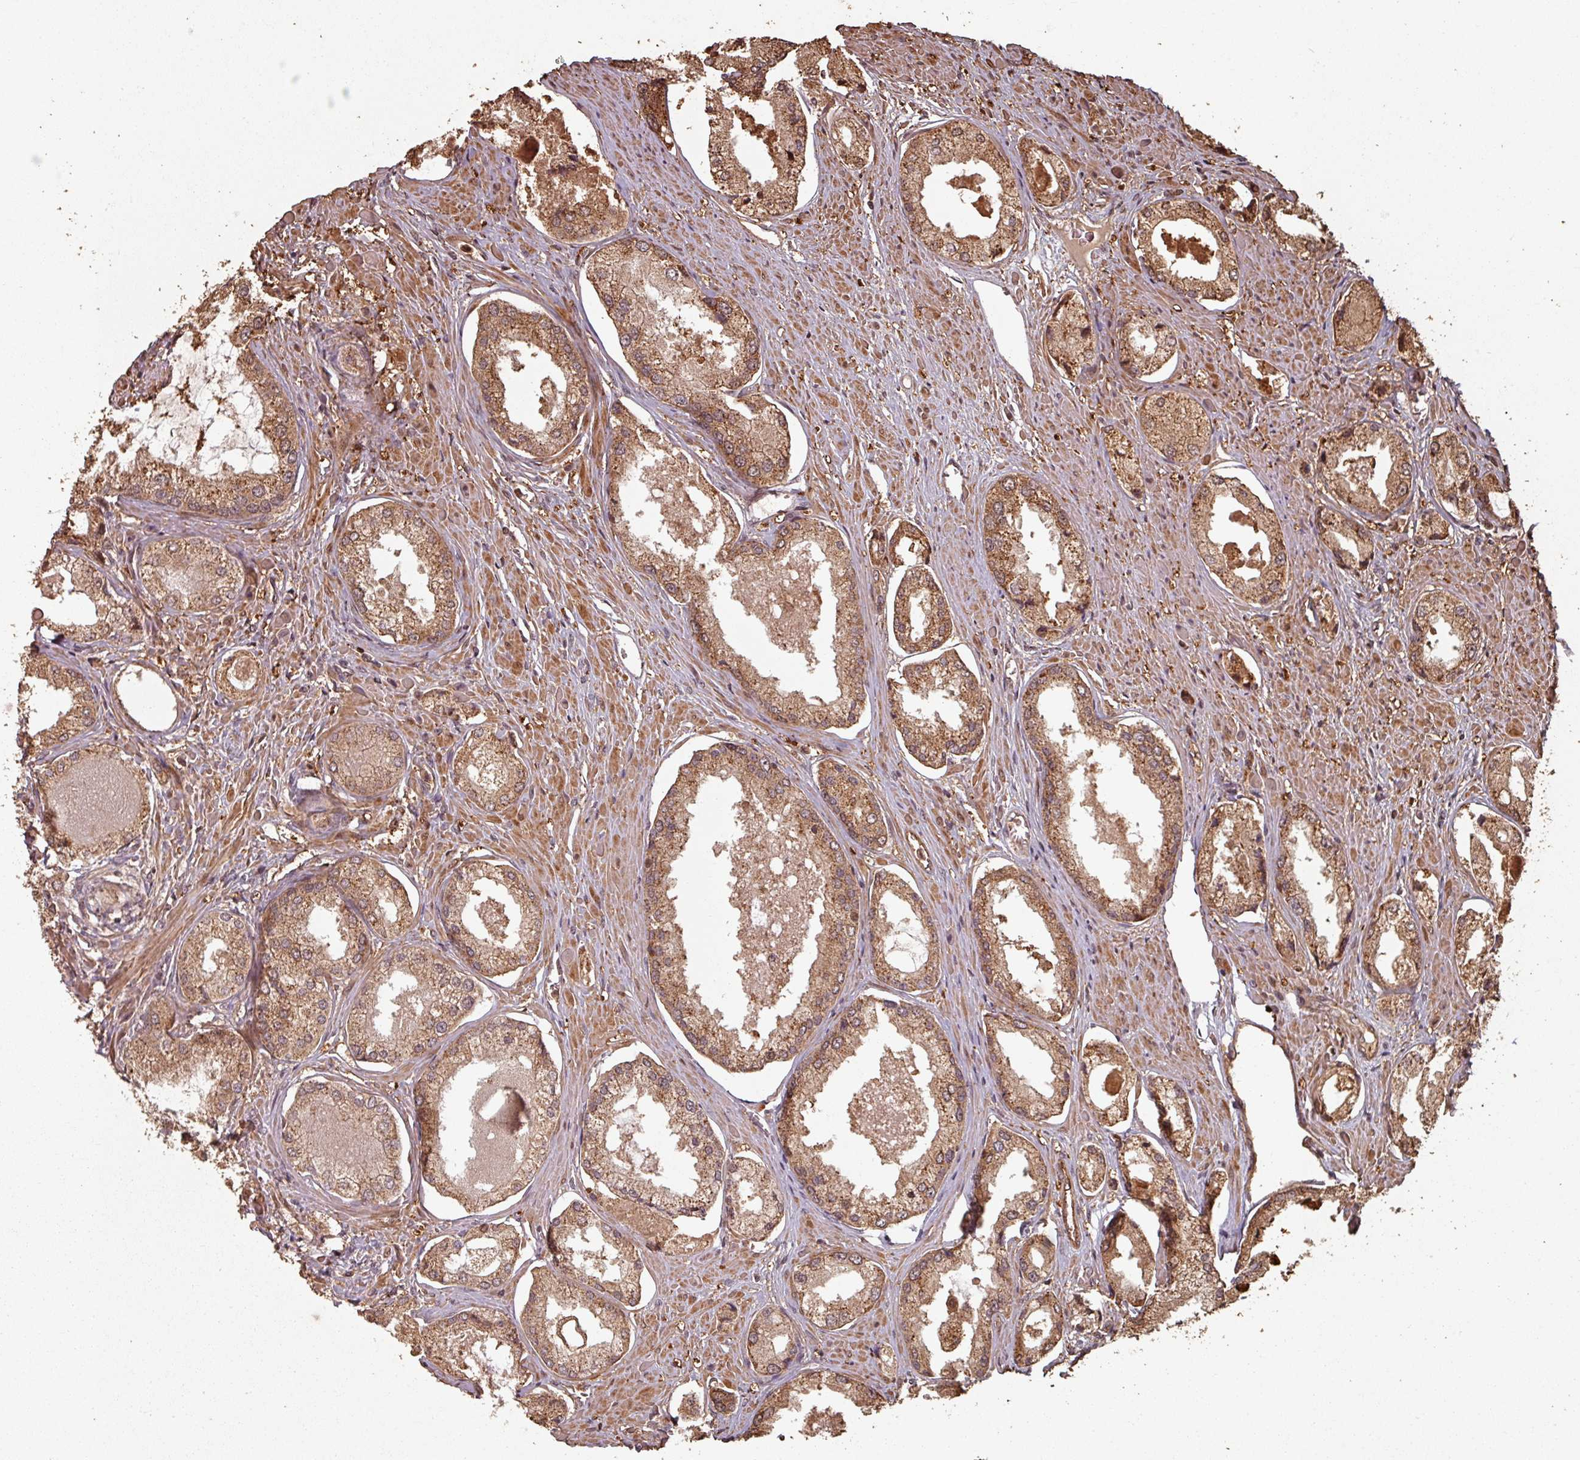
{"staining": {"intensity": "moderate", "quantity": ">75%", "location": "cytoplasmic/membranous"}, "tissue": "prostate cancer", "cell_type": "Tumor cells", "image_type": "cancer", "snomed": [{"axis": "morphology", "description": "Adenocarcinoma, Low grade"}, {"axis": "topography", "description": "Prostate"}], "caption": "Immunohistochemical staining of prostate cancer (low-grade adenocarcinoma) exhibits medium levels of moderate cytoplasmic/membranous staining in approximately >75% of tumor cells.", "gene": "EID1", "patient": {"sex": "male", "age": 68}}